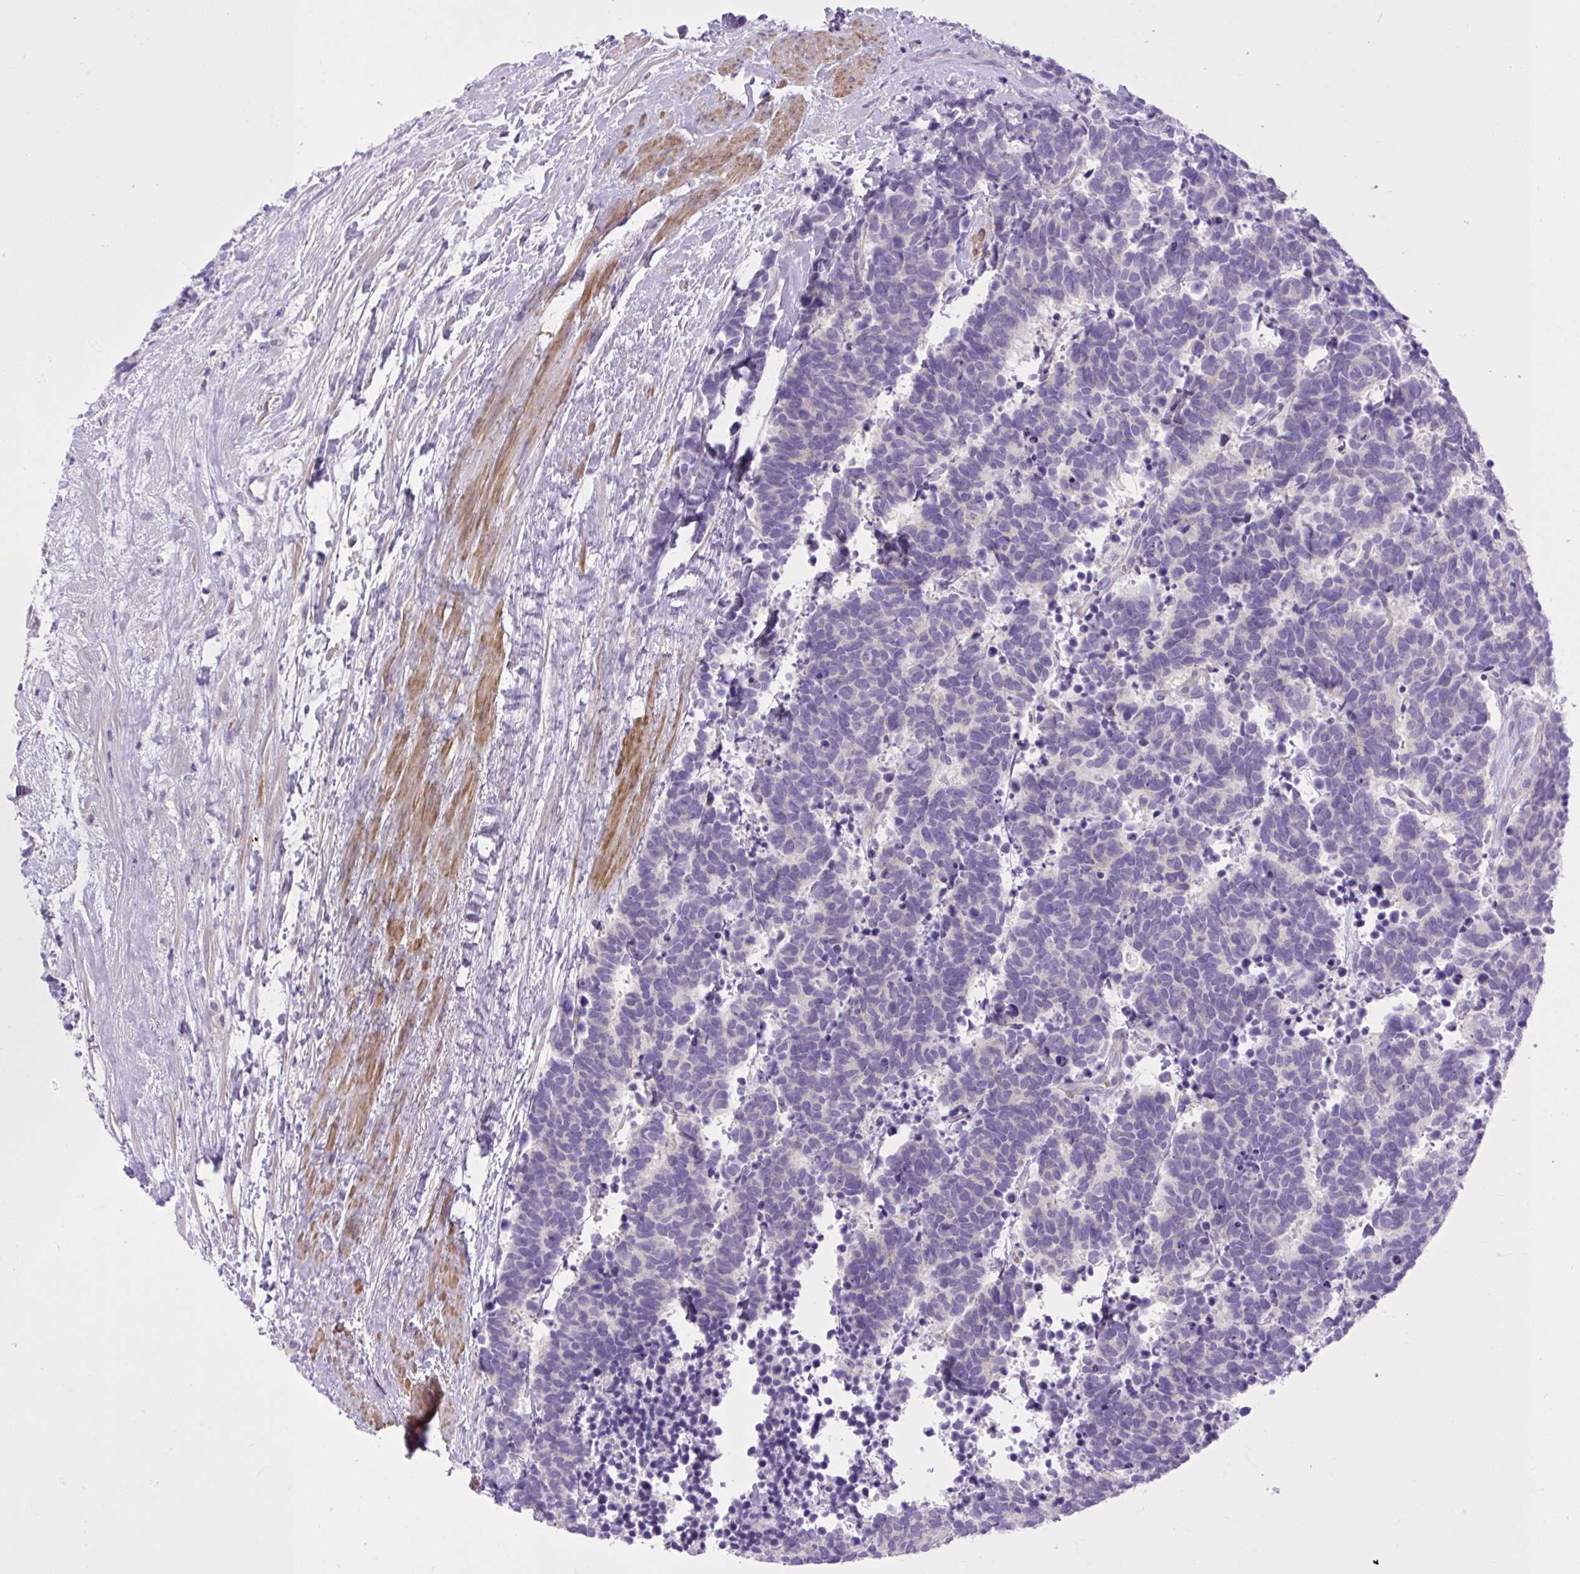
{"staining": {"intensity": "negative", "quantity": "none", "location": "none"}, "tissue": "carcinoid", "cell_type": "Tumor cells", "image_type": "cancer", "snomed": [{"axis": "morphology", "description": "Carcinoma, NOS"}, {"axis": "morphology", "description": "Carcinoid, malignant, NOS"}, {"axis": "topography", "description": "Prostate"}], "caption": "This histopathology image is of carcinoid stained with immunohistochemistry (IHC) to label a protein in brown with the nuclei are counter-stained blue. There is no expression in tumor cells.", "gene": "VWA7", "patient": {"sex": "male", "age": 57}}